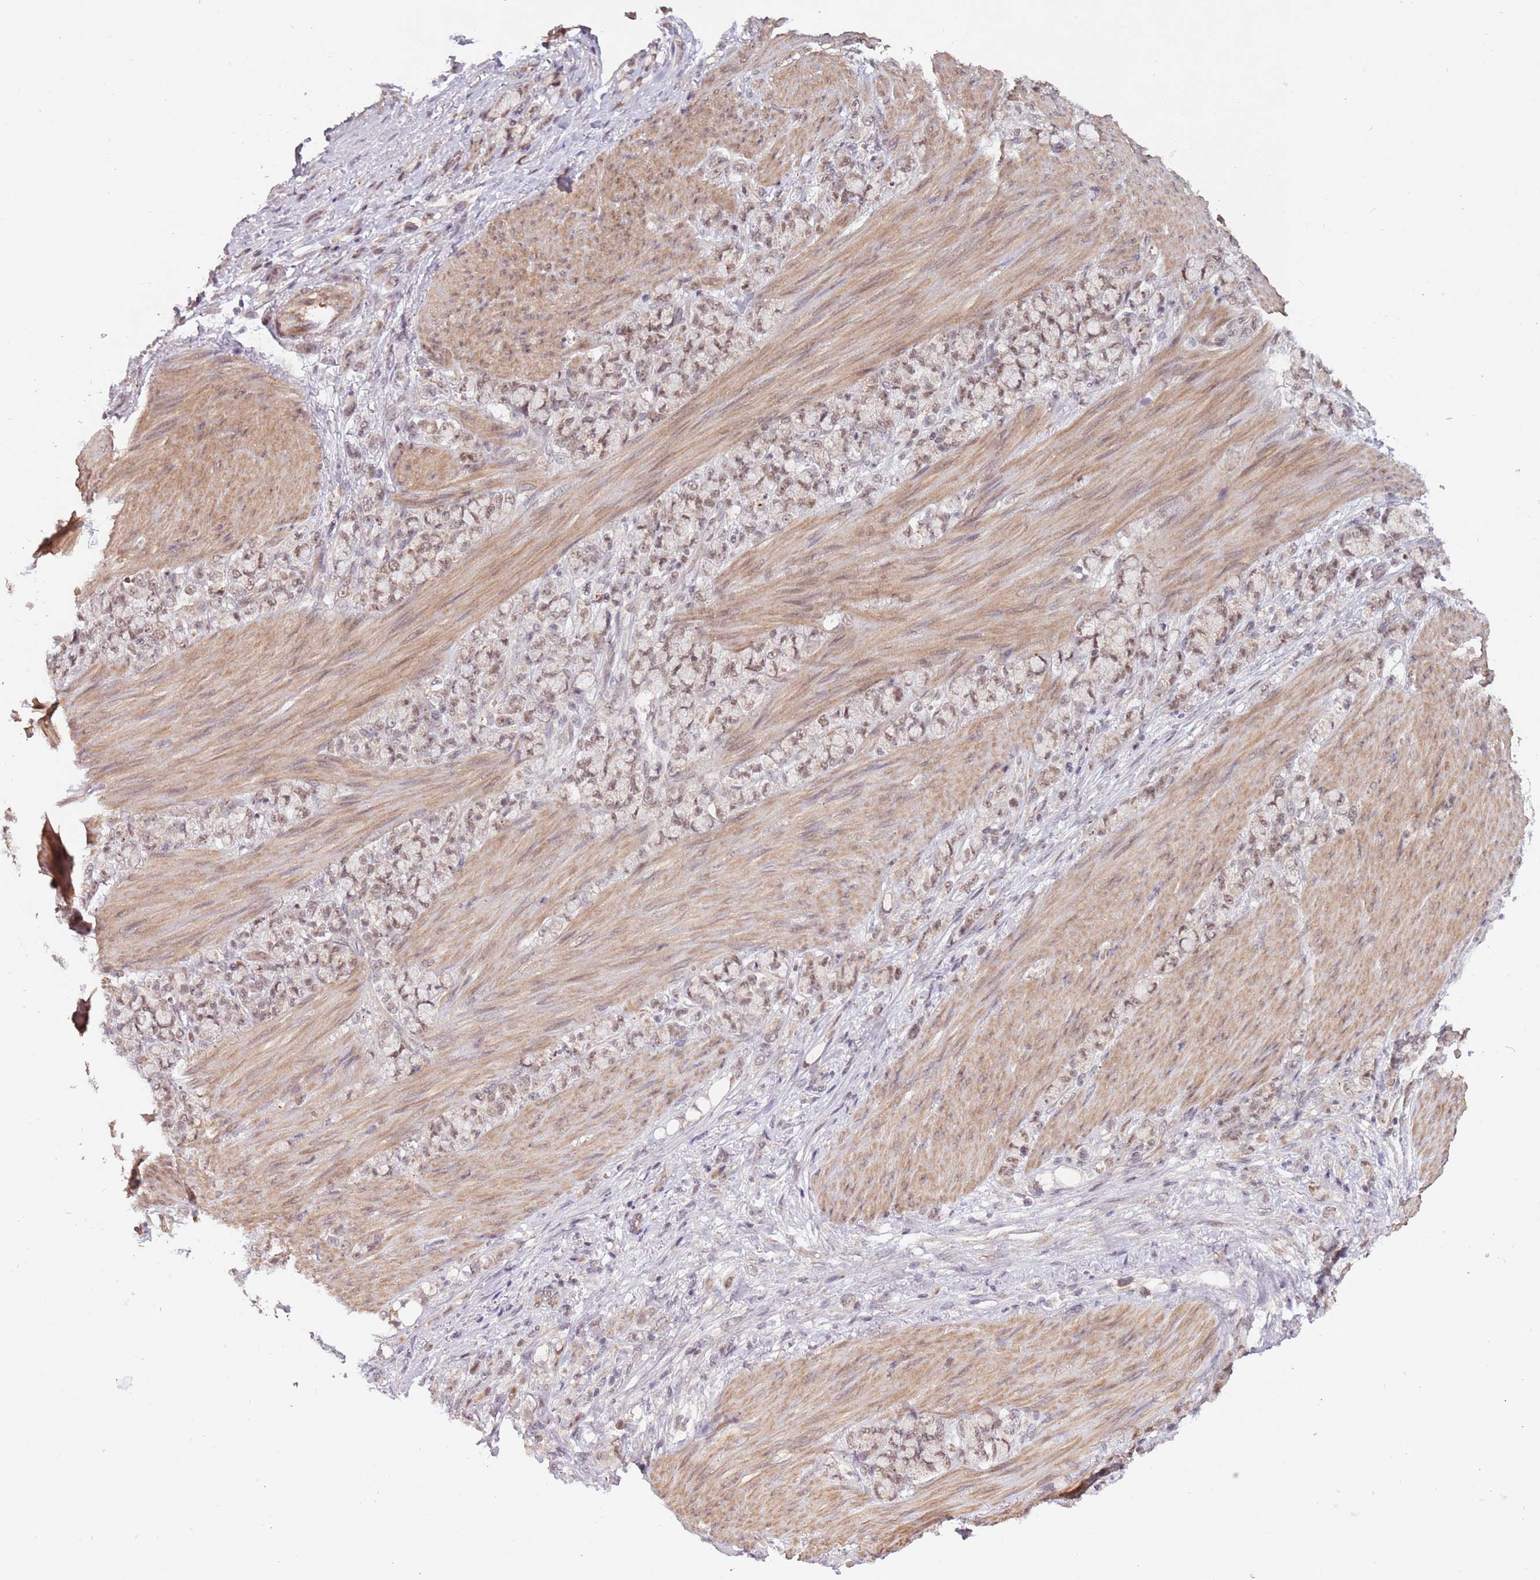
{"staining": {"intensity": "weak", "quantity": "25%-75%", "location": "nuclear"}, "tissue": "stomach cancer", "cell_type": "Tumor cells", "image_type": "cancer", "snomed": [{"axis": "morphology", "description": "Normal tissue, NOS"}, {"axis": "morphology", "description": "Adenocarcinoma, NOS"}, {"axis": "topography", "description": "Stomach"}], "caption": "A high-resolution image shows immunohistochemistry staining of stomach cancer (adenocarcinoma), which displays weak nuclear positivity in about 25%-75% of tumor cells. The staining was performed using DAB (3,3'-diaminobenzidine), with brown indicating positive protein expression. Nuclei are stained blue with hematoxylin.", "gene": "SUDS3", "patient": {"sex": "female", "age": 79}}